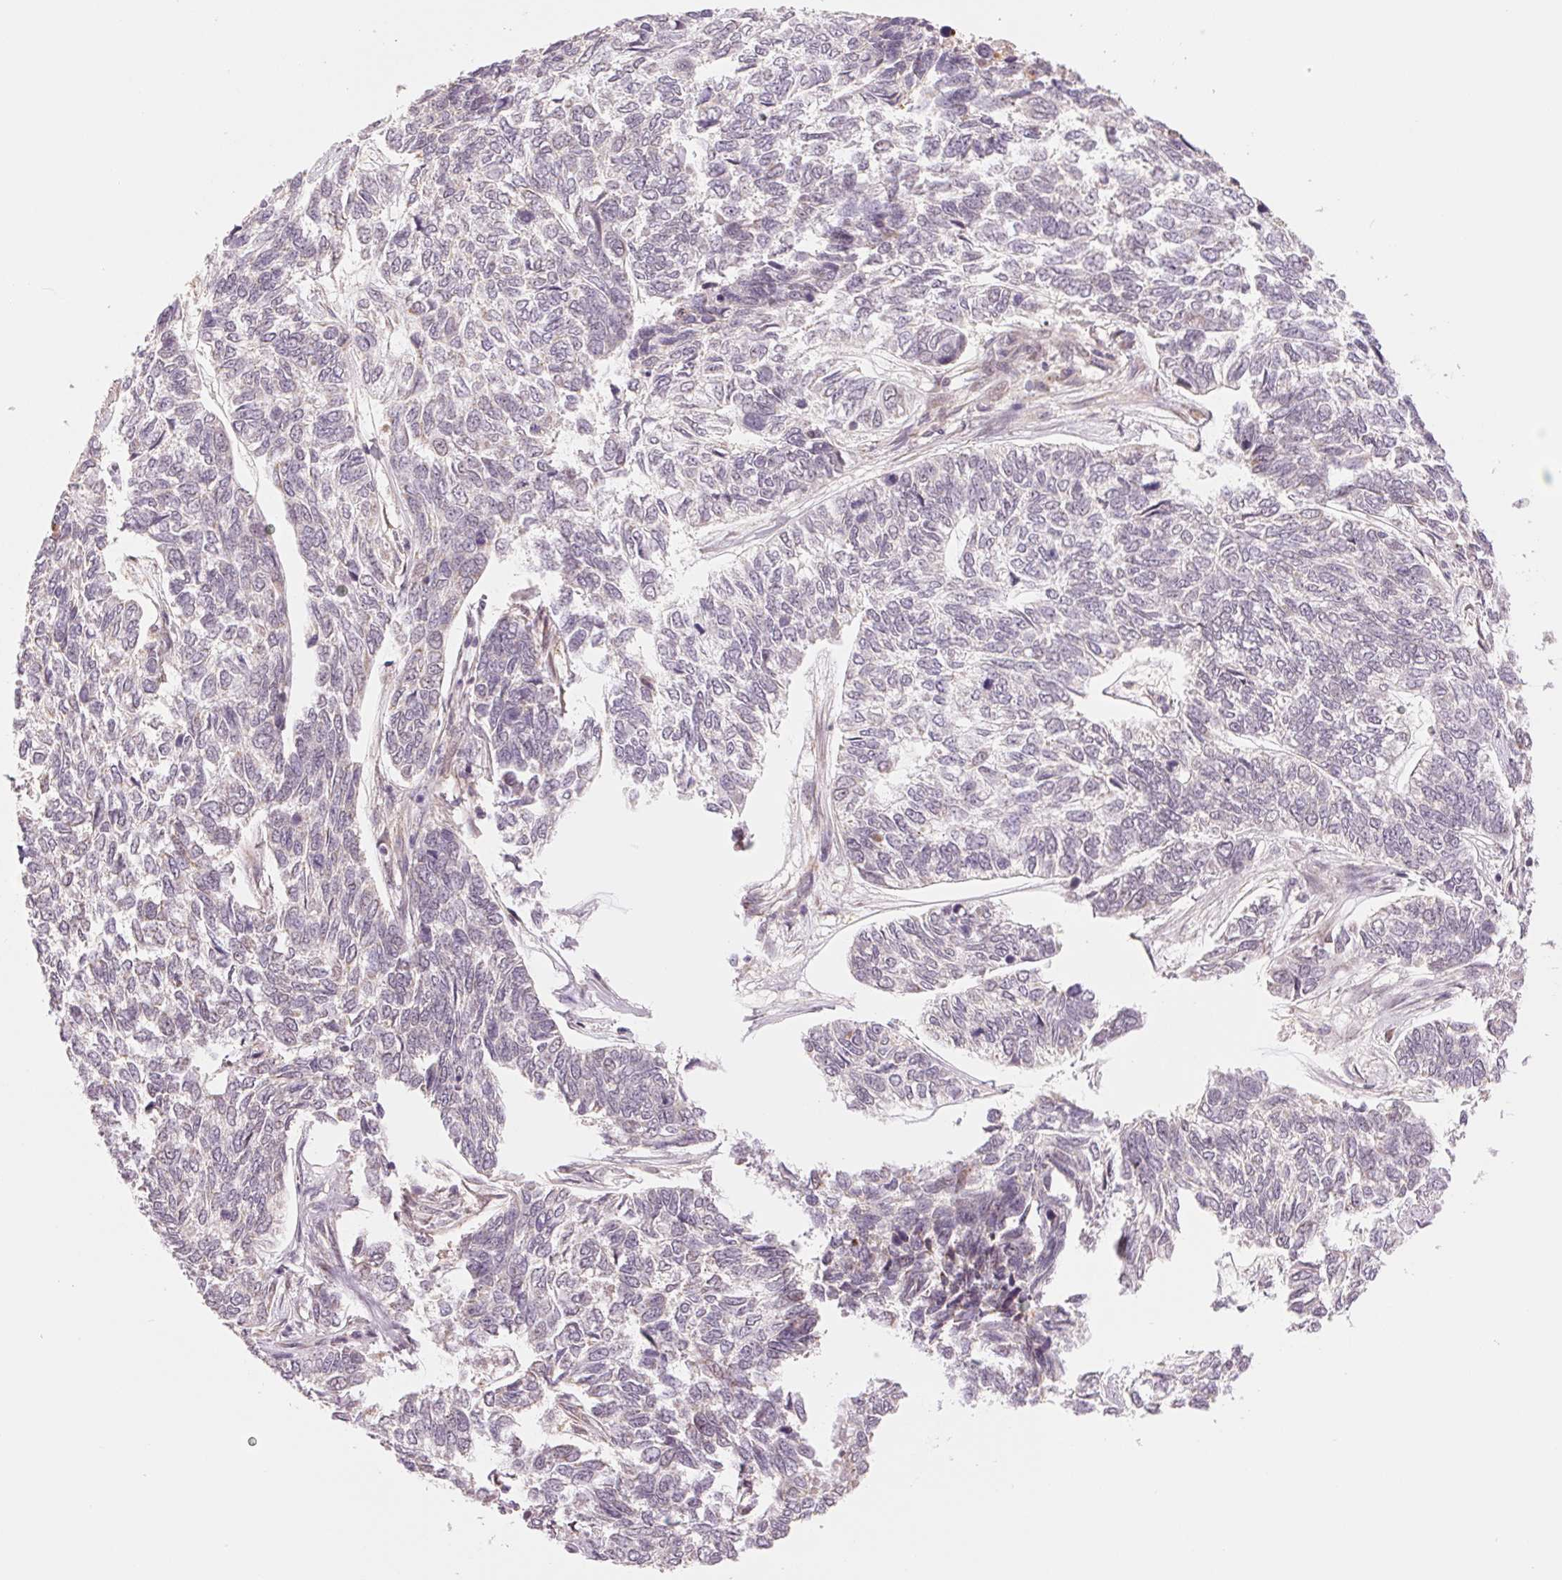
{"staining": {"intensity": "negative", "quantity": "none", "location": "none"}, "tissue": "skin cancer", "cell_type": "Tumor cells", "image_type": "cancer", "snomed": [{"axis": "morphology", "description": "Basal cell carcinoma"}, {"axis": "topography", "description": "Skin"}], "caption": "Immunohistochemical staining of human skin basal cell carcinoma exhibits no significant expression in tumor cells.", "gene": "ARHGAP32", "patient": {"sex": "female", "age": 65}}